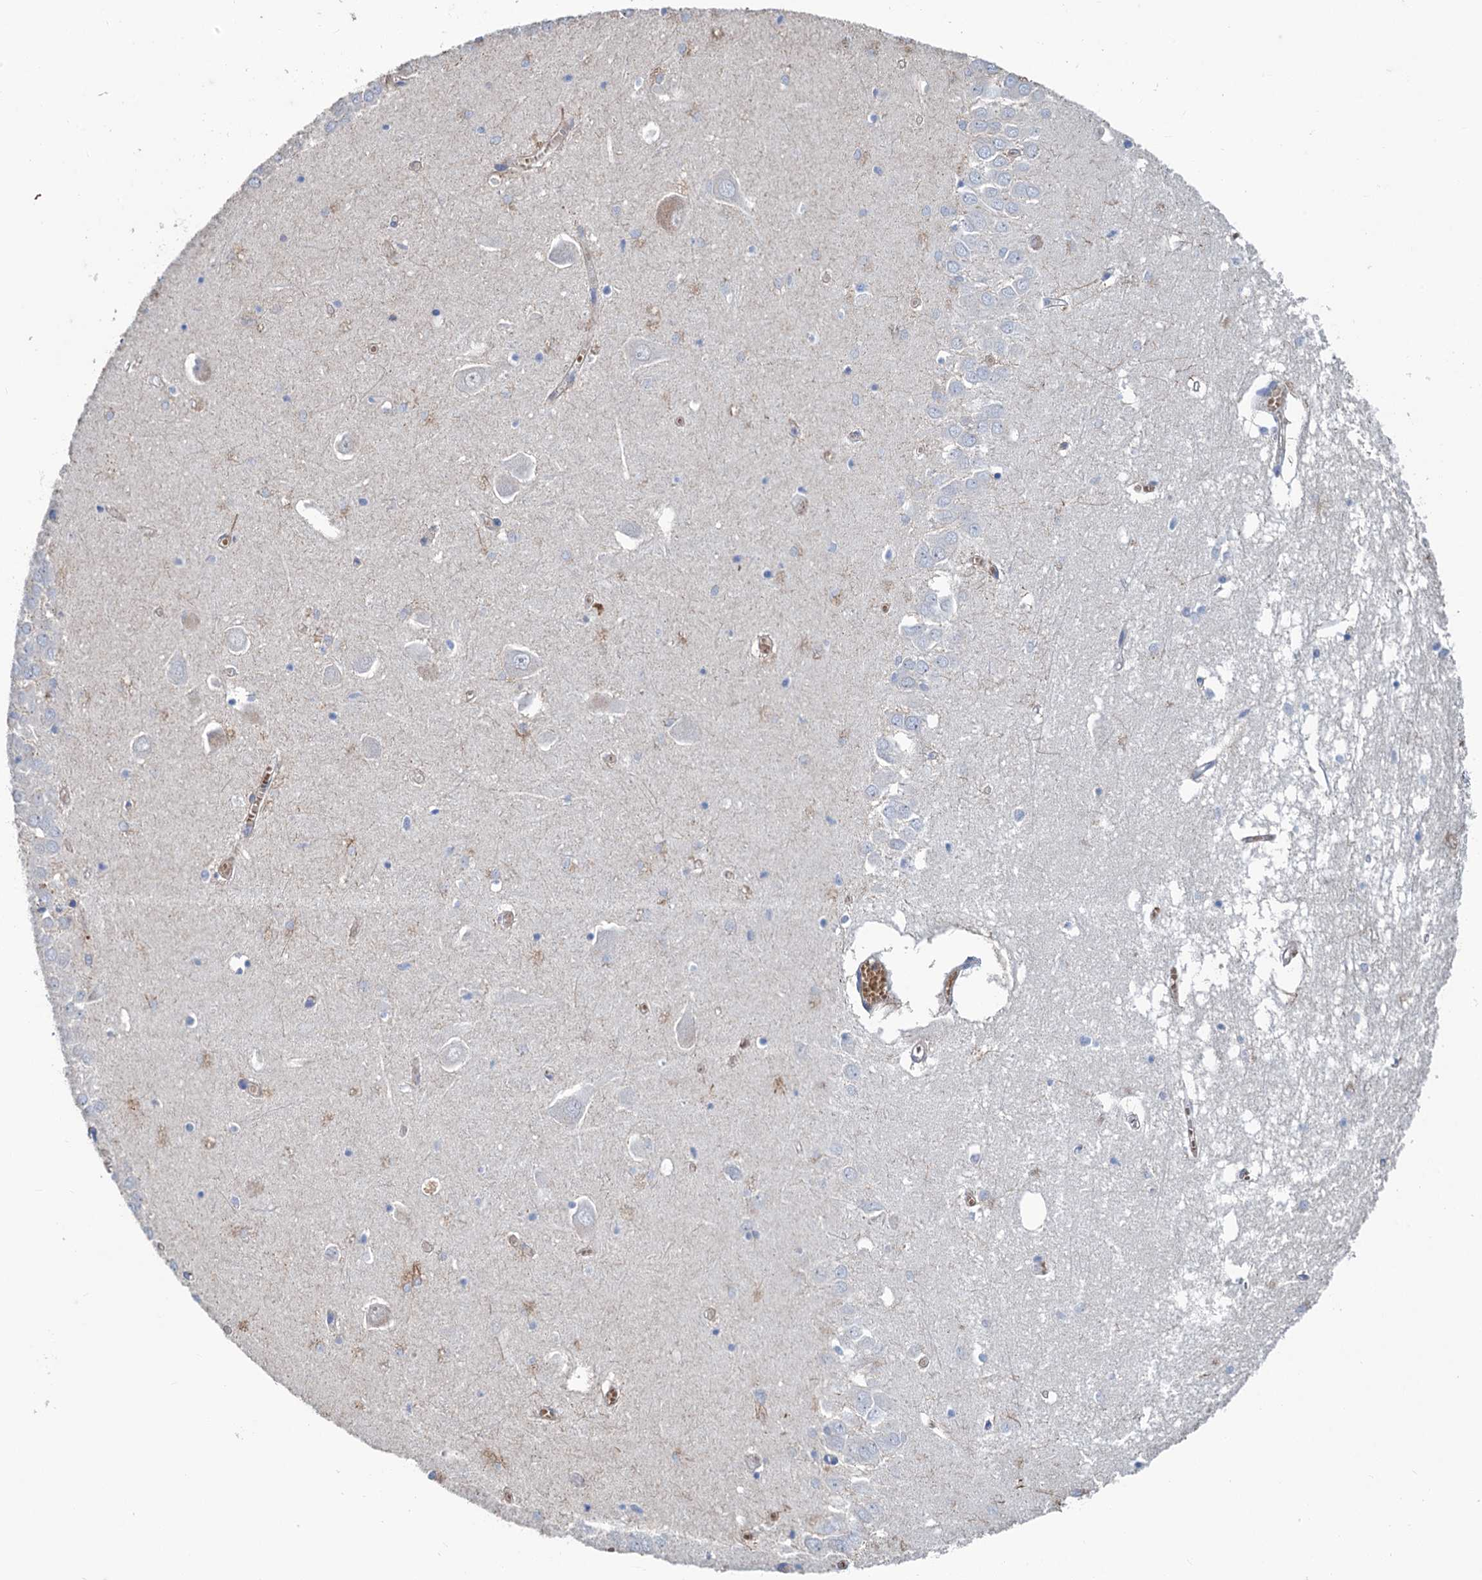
{"staining": {"intensity": "negative", "quantity": "none", "location": "none"}, "tissue": "hippocampus", "cell_type": "Glial cells", "image_type": "normal", "snomed": [{"axis": "morphology", "description": "Normal tissue, NOS"}, {"axis": "topography", "description": "Hippocampus"}], "caption": "Image shows no protein positivity in glial cells of unremarkable hippocampus. (DAB (3,3'-diaminobenzidine) immunohistochemistry visualized using brightfield microscopy, high magnification).", "gene": "SMCO3", "patient": {"sex": "male", "age": 70}}